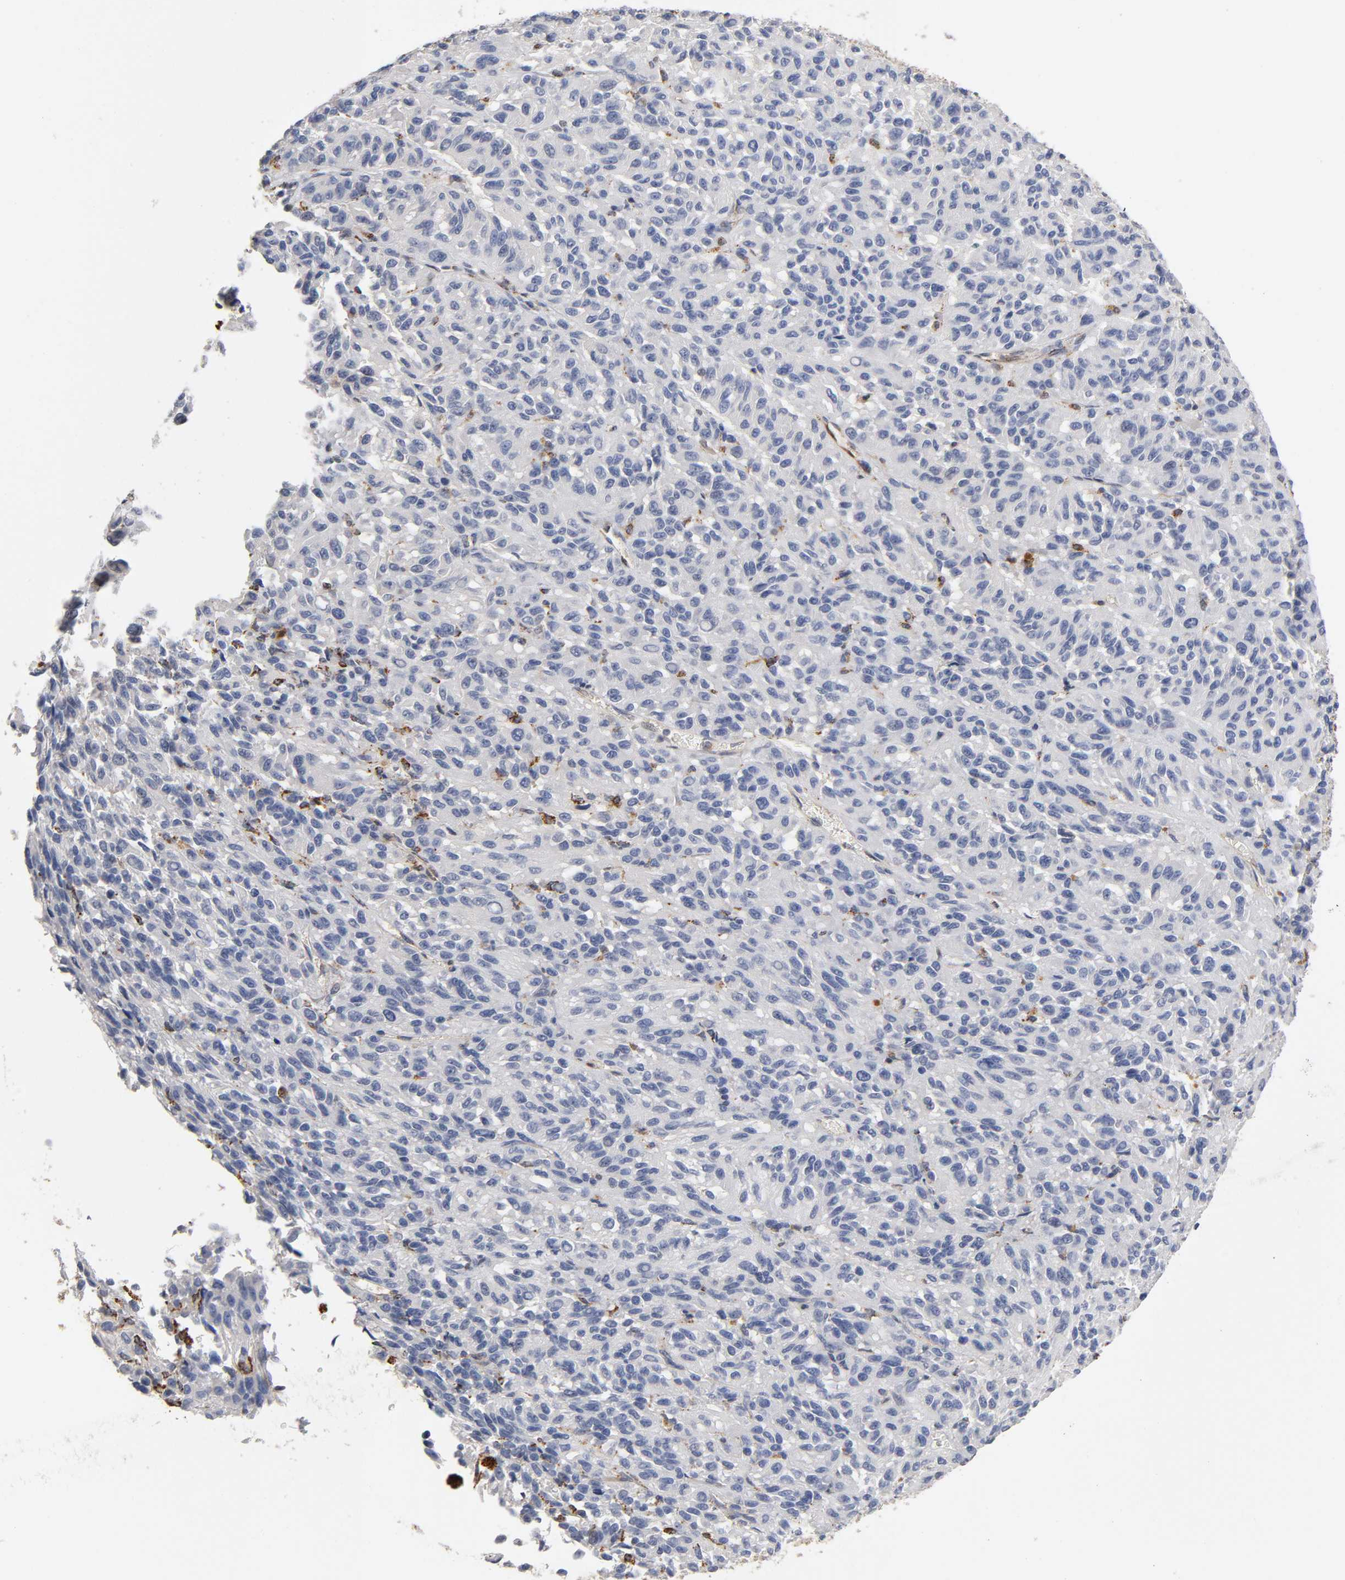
{"staining": {"intensity": "negative", "quantity": "none", "location": "none"}, "tissue": "melanoma", "cell_type": "Tumor cells", "image_type": "cancer", "snomed": [{"axis": "morphology", "description": "Malignant melanoma, Metastatic site"}, {"axis": "topography", "description": "Lung"}], "caption": "Histopathology image shows no protein expression in tumor cells of melanoma tissue.", "gene": "ISG15", "patient": {"sex": "male", "age": 64}}